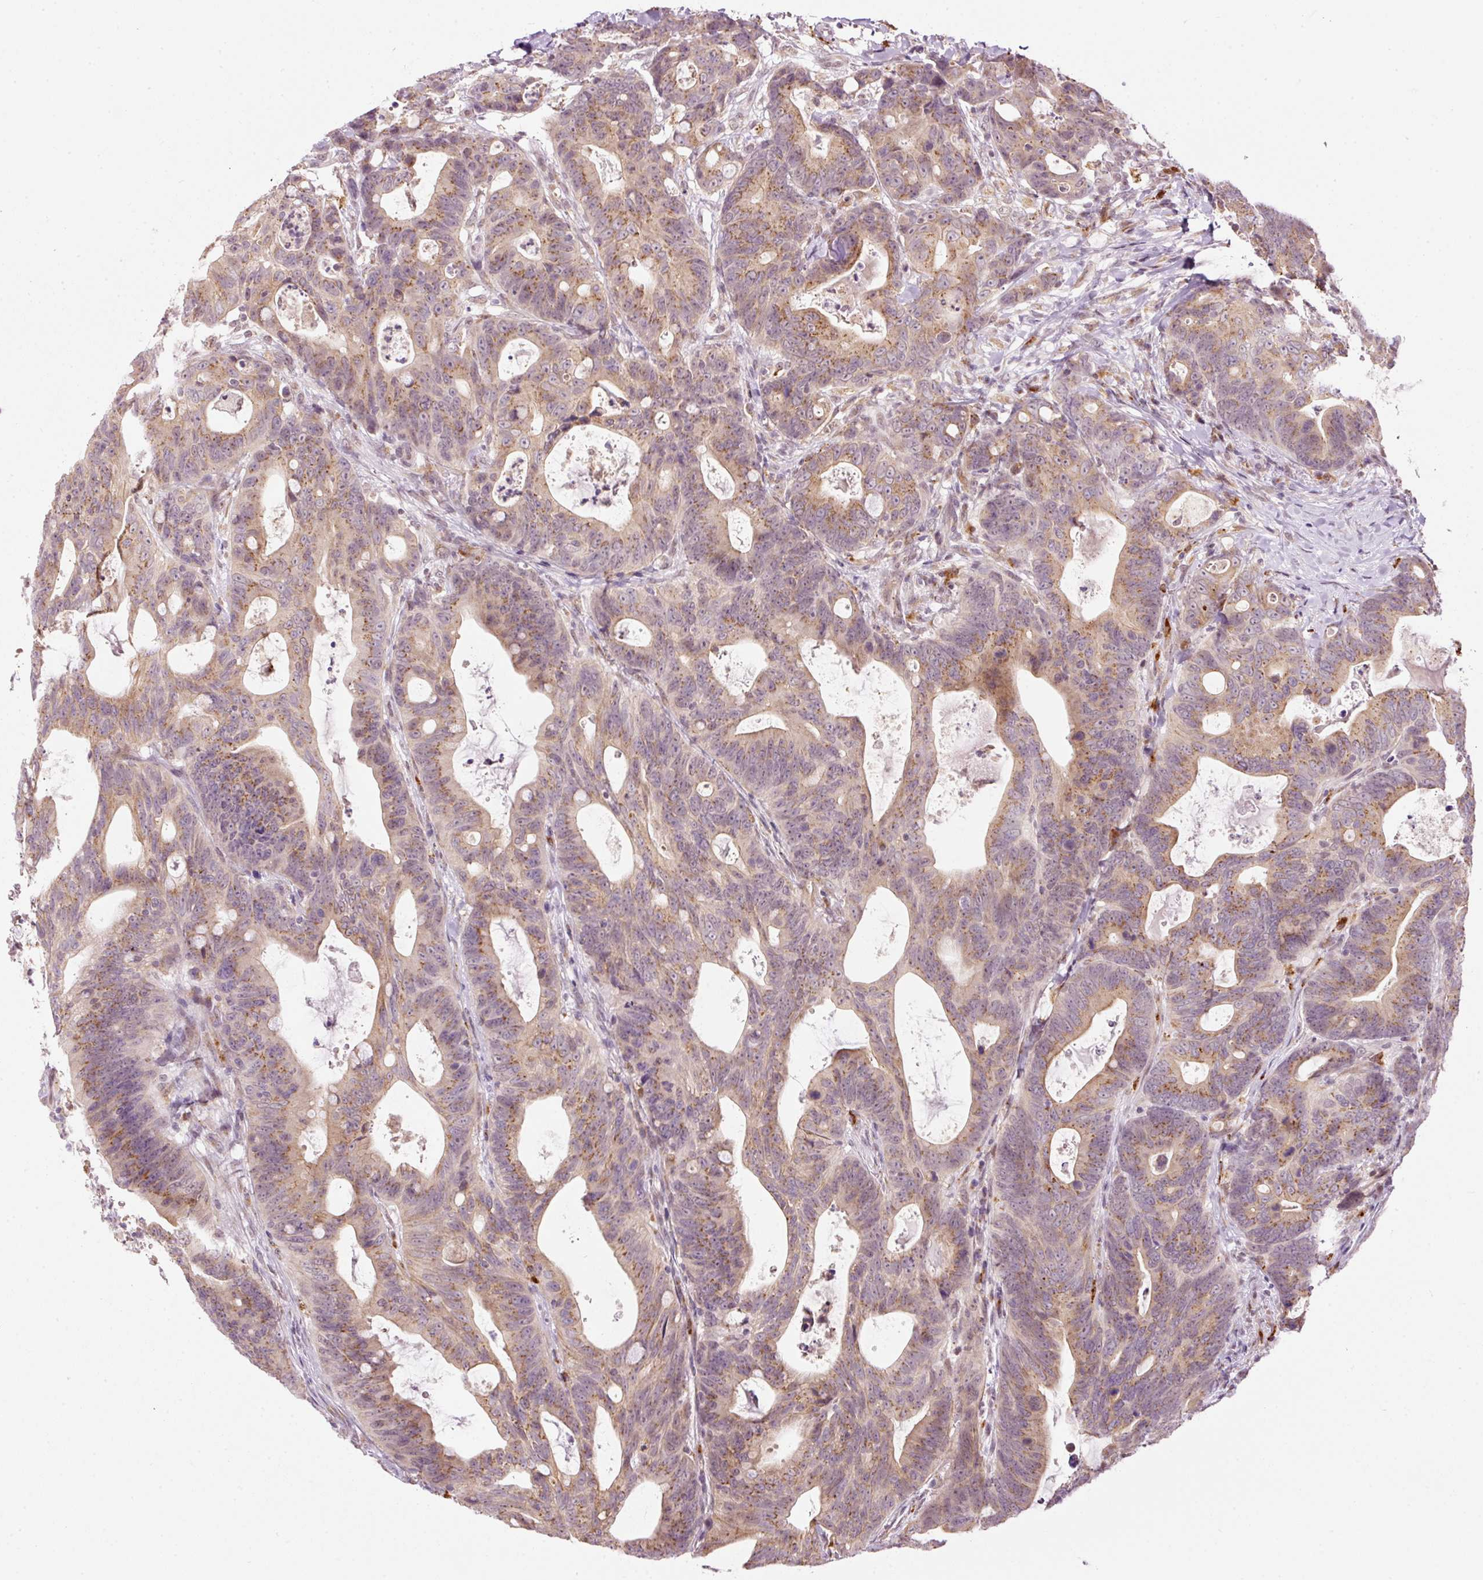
{"staining": {"intensity": "weak", "quantity": ">75%", "location": "cytoplasmic/membranous"}, "tissue": "colorectal cancer", "cell_type": "Tumor cells", "image_type": "cancer", "snomed": [{"axis": "morphology", "description": "Adenocarcinoma, NOS"}, {"axis": "topography", "description": "Colon"}], "caption": "Colorectal cancer stained with DAB (3,3'-diaminobenzidine) immunohistochemistry demonstrates low levels of weak cytoplasmic/membranous expression in about >75% of tumor cells.", "gene": "ZNF639", "patient": {"sex": "female", "age": 82}}